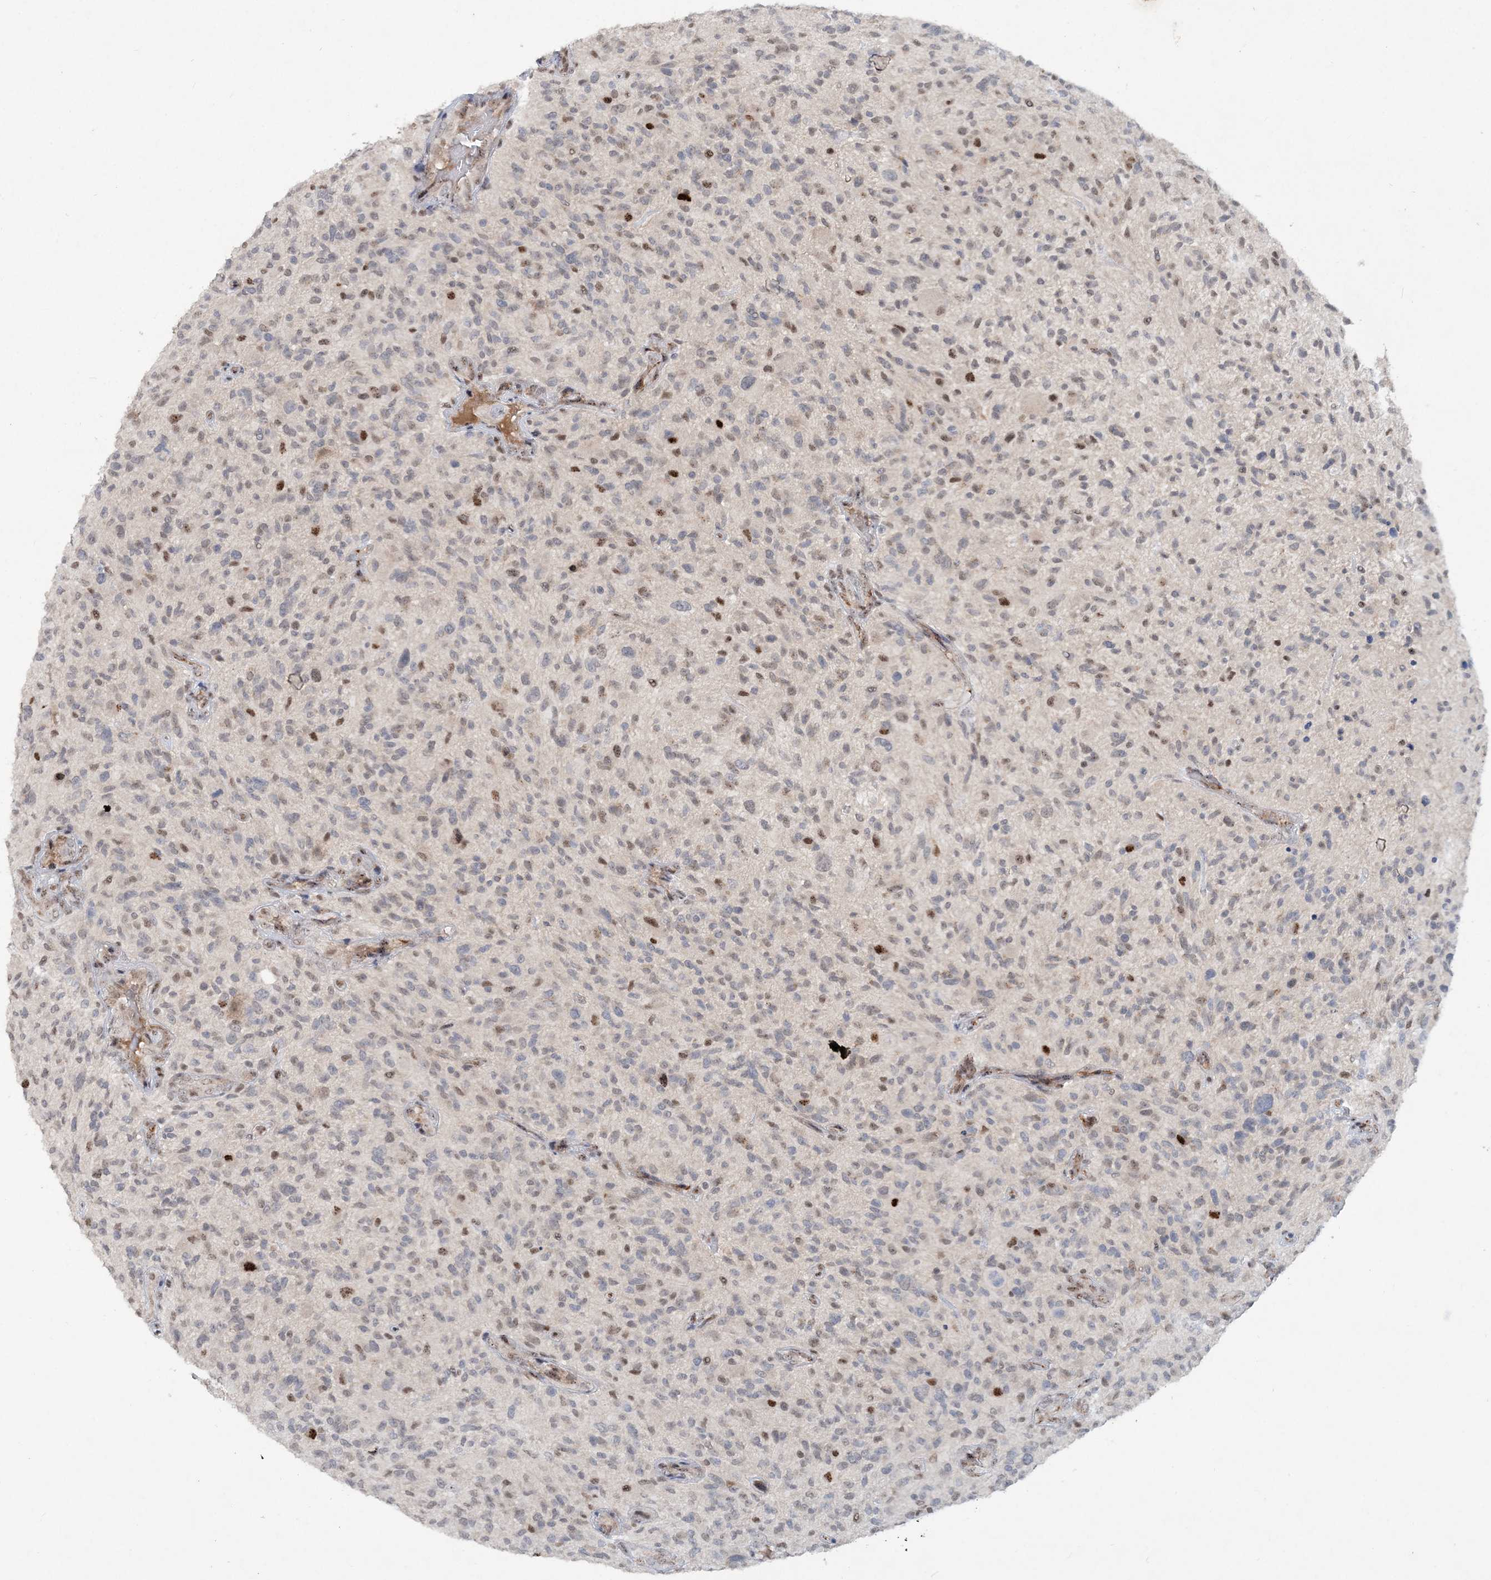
{"staining": {"intensity": "weak", "quantity": "<25%", "location": "nuclear"}, "tissue": "glioma", "cell_type": "Tumor cells", "image_type": "cancer", "snomed": [{"axis": "morphology", "description": "Glioma, malignant, High grade"}, {"axis": "topography", "description": "Brain"}], "caption": "Immunohistochemistry (IHC) micrograph of malignant glioma (high-grade) stained for a protein (brown), which demonstrates no expression in tumor cells. Nuclei are stained in blue.", "gene": "GIN1", "patient": {"sex": "male", "age": 47}}